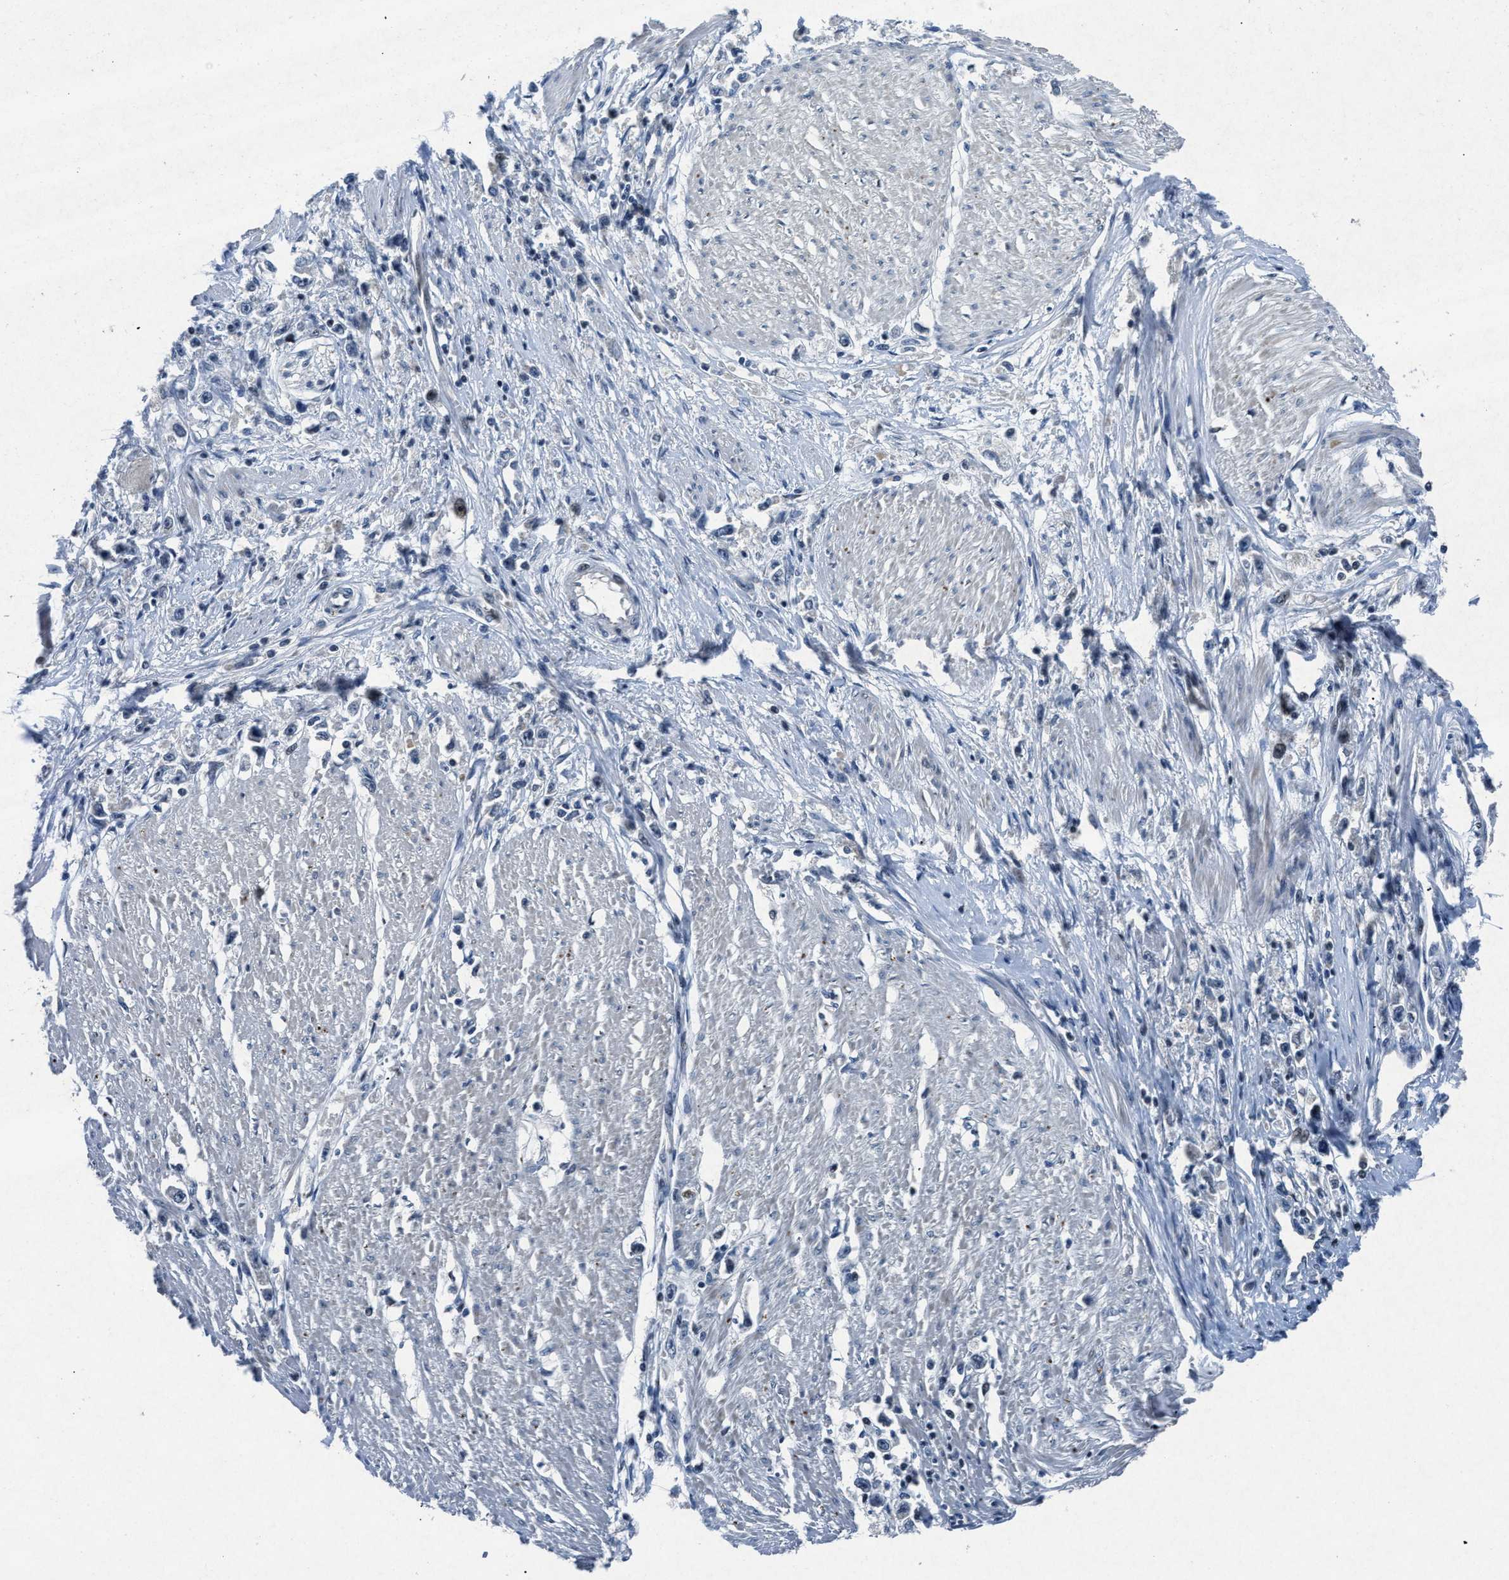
{"staining": {"intensity": "negative", "quantity": "none", "location": "none"}, "tissue": "stomach cancer", "cell_type": "Tumor cells", "image_type": "cancer", "snomed": [{"axis": "morphology", "description": "Adenocarcinoma, NOS"}, {"axis": "topography", "description": "Stomach"}], "caption": "Immunohistochemistry (IHC) image of neoplastic tissue: human adenocarcinoma (stomach) stained with DAB reveals no significant protein staining in tumor cells.", "gene": "PHLDA1", "patient": {"sex": "female", "age": 59}}